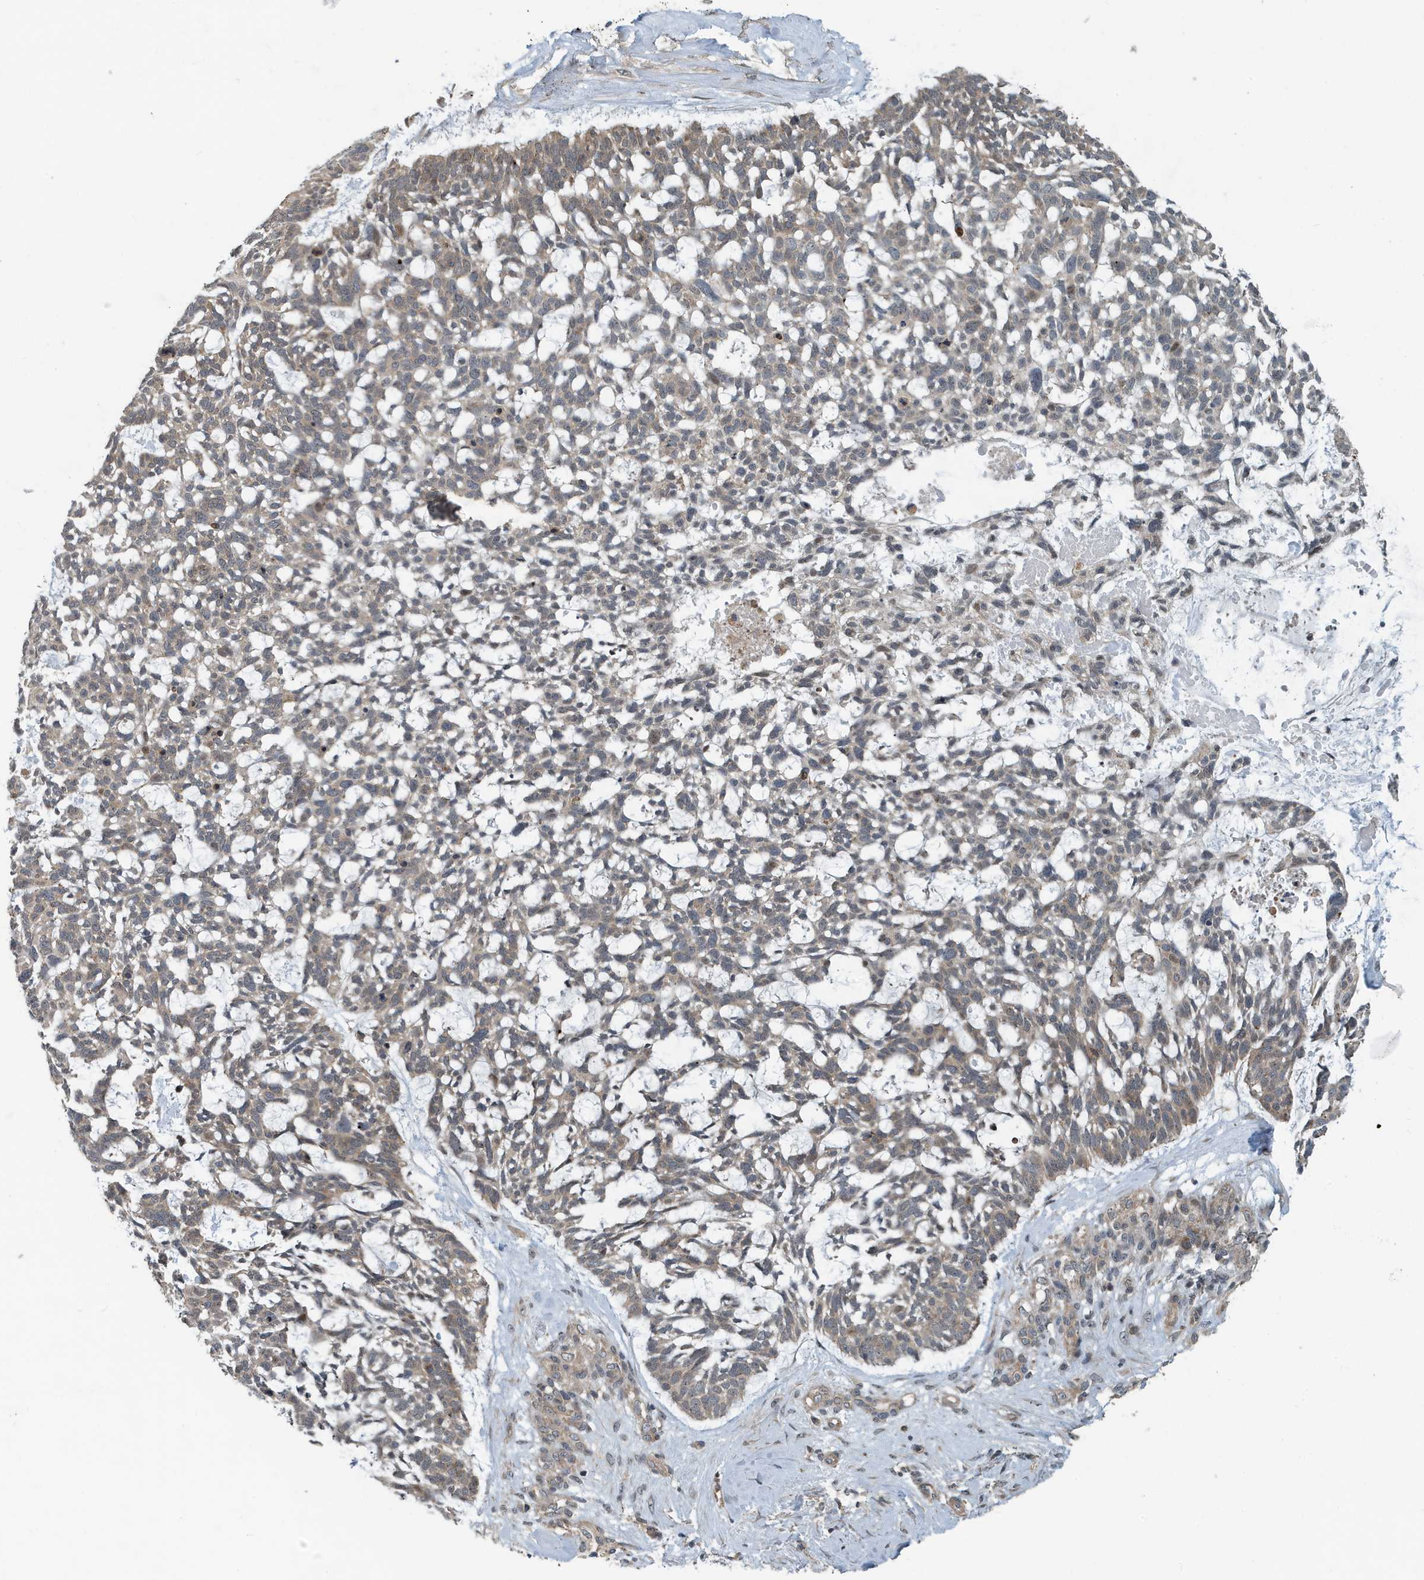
{"staining": {"intensity": "weak", "quantity": ">75%", "location": "cytoplasmic/membranous"}, "tissue": "skin cancer", "cell_type": "Tumor cells", "image_type": "cancer", "snomed": [{"axis": "morphology", "description": "Basal cell carcinoma"}, {"axis": "topography", "description": "Skin"}], "caption": "Weak cytoplasmic/membranous staining is identified in approximately >75% of tumor cells in skin cancer.", "gene": "KIF15", "patient": {"sex": "male", "age": 88}}